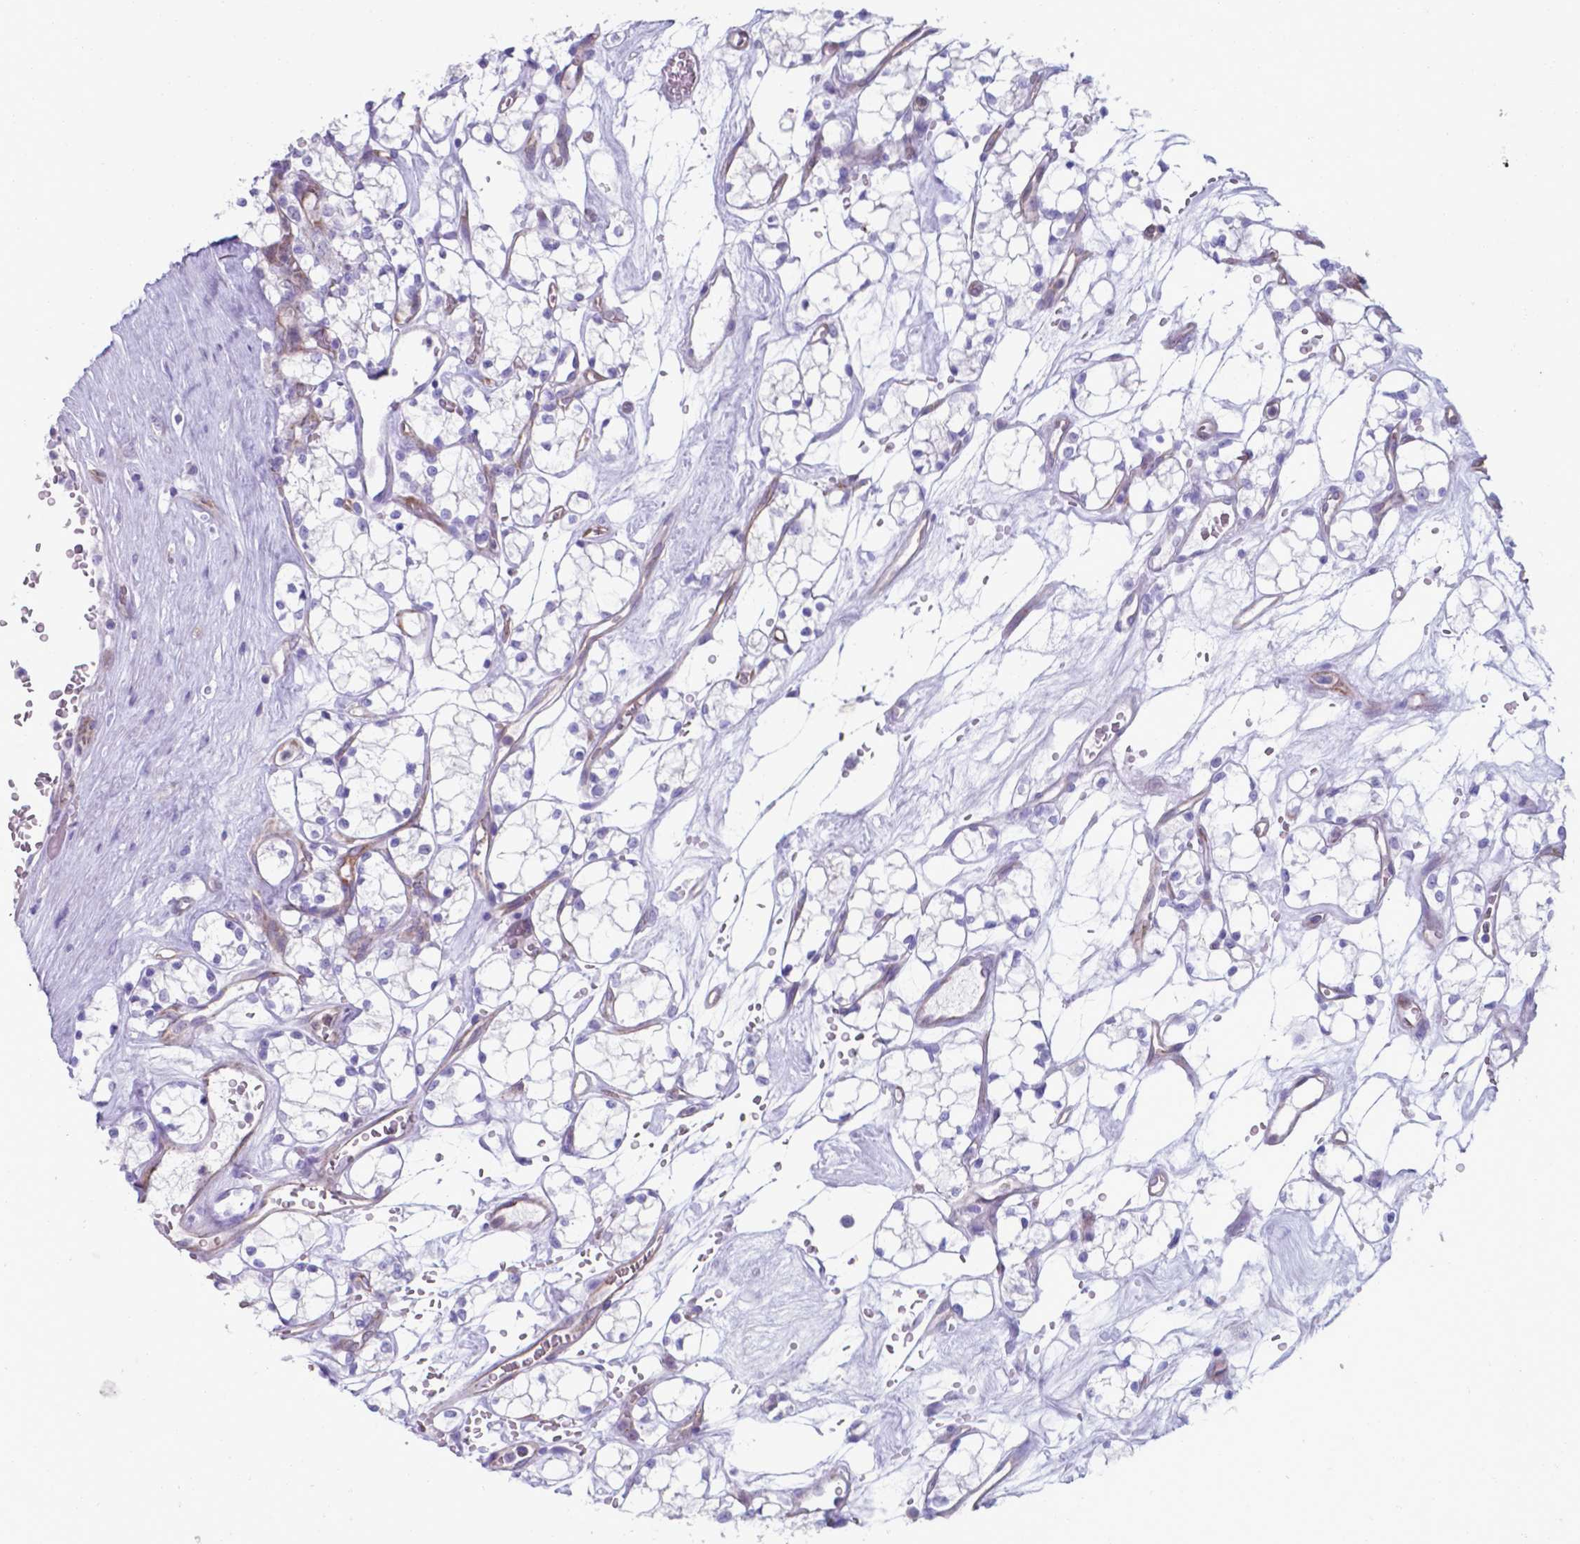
{"staining": {"intensity": "negative", "quantity": "none", "location": "none"}, "tissue": "renal cancer", "cell_type": "Tumor cells", "image_type": "cancer", "snomed": [{"axis": "morphology", "description": "Adenocarcinoma, NOS"}, {"axis": "topography", "description": "Kidney"}], "caption": "Tumor cells show no significant protein staining in adenocarcinoma (renal).", "gene": "UBE2J1", "patient": {"sex": "female", "age": 69}}